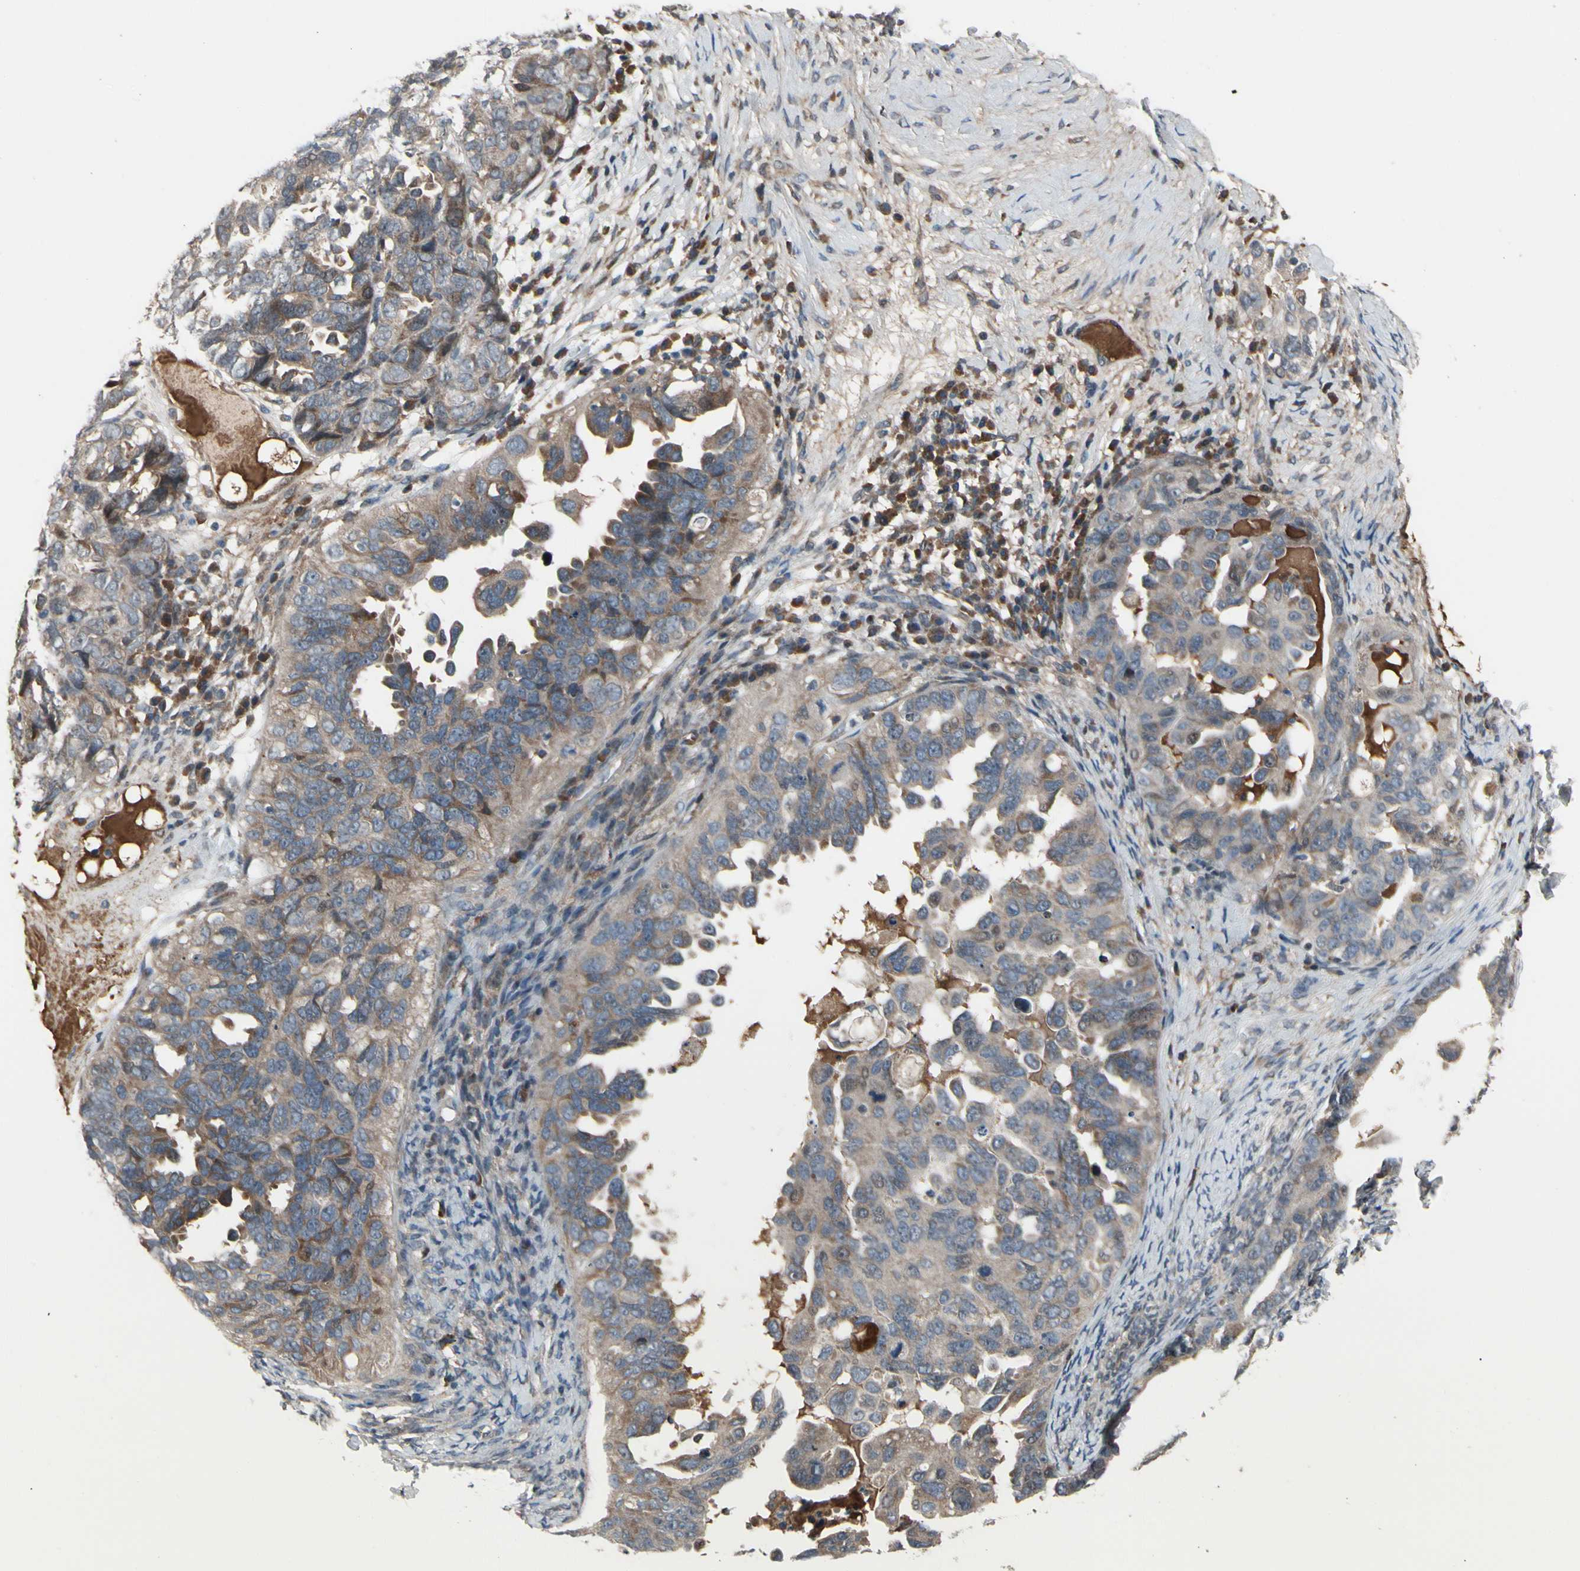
{"staining": {"intensity": "weak", "quantity": ">75%", "location": "cytoplasmic/membranous"}, "tissue": "ovarian cancer", "cell_type": "Tumor cells", "image_type": "cancer", "snomed": [{"axis": "morphology", "description": "Cystadenocarcinoma, serous, NOS"}, {"axis": "topography", "description": "Ovary"}], "caption": "Immunohistochemistry (IHC) (DAB (3,3'-diaminobenzidine)) staining of human ovarian cancer (serous cystadenocarcinoma) reveals weak cytoplasmic/membranous protein expression in approximately >75% of tumor cells.", "gene": "SNX29", "patient": {"sex": "female", "age": 82}}